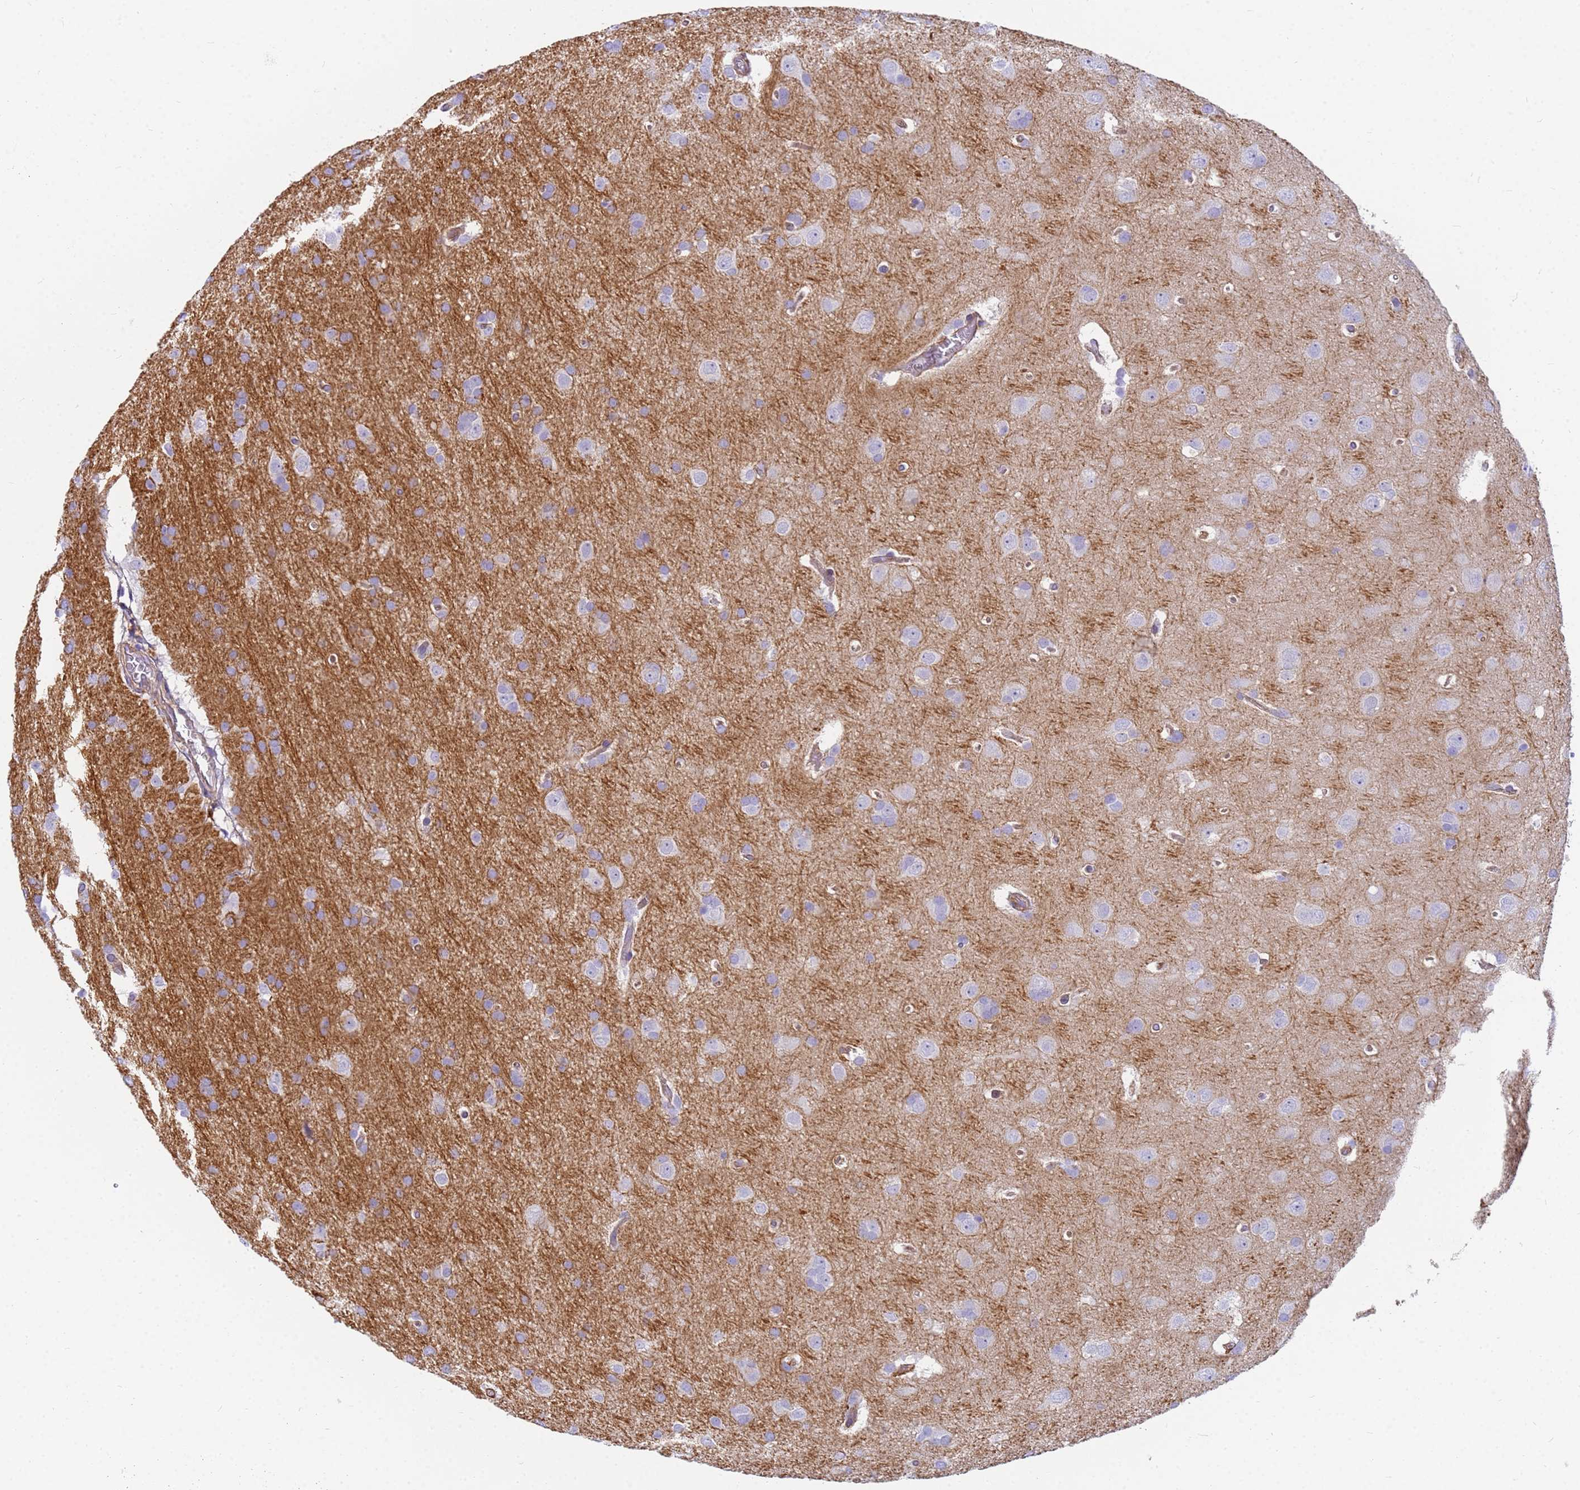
{"staining": {"intensity": "moderate", "quantity": "<25%", "location": "cytoplasmic/membranous"}, "tissue": "glioma", "cell_type": "Tumor cells", "image_type": "cancer", "snomed": [{"axis": "morphology", "description": "Glioma, malignant, Low grade"}, {"axis": "topography", "description": "Brain"}], "caption": "Brown immunohistochemical staining in glioma exhibits moderate cytoplasmic/membranous expression in approximately <25% of tumor cells.", "gene": "MVB12A", "patient": {"sex": "female", "age": 32}}